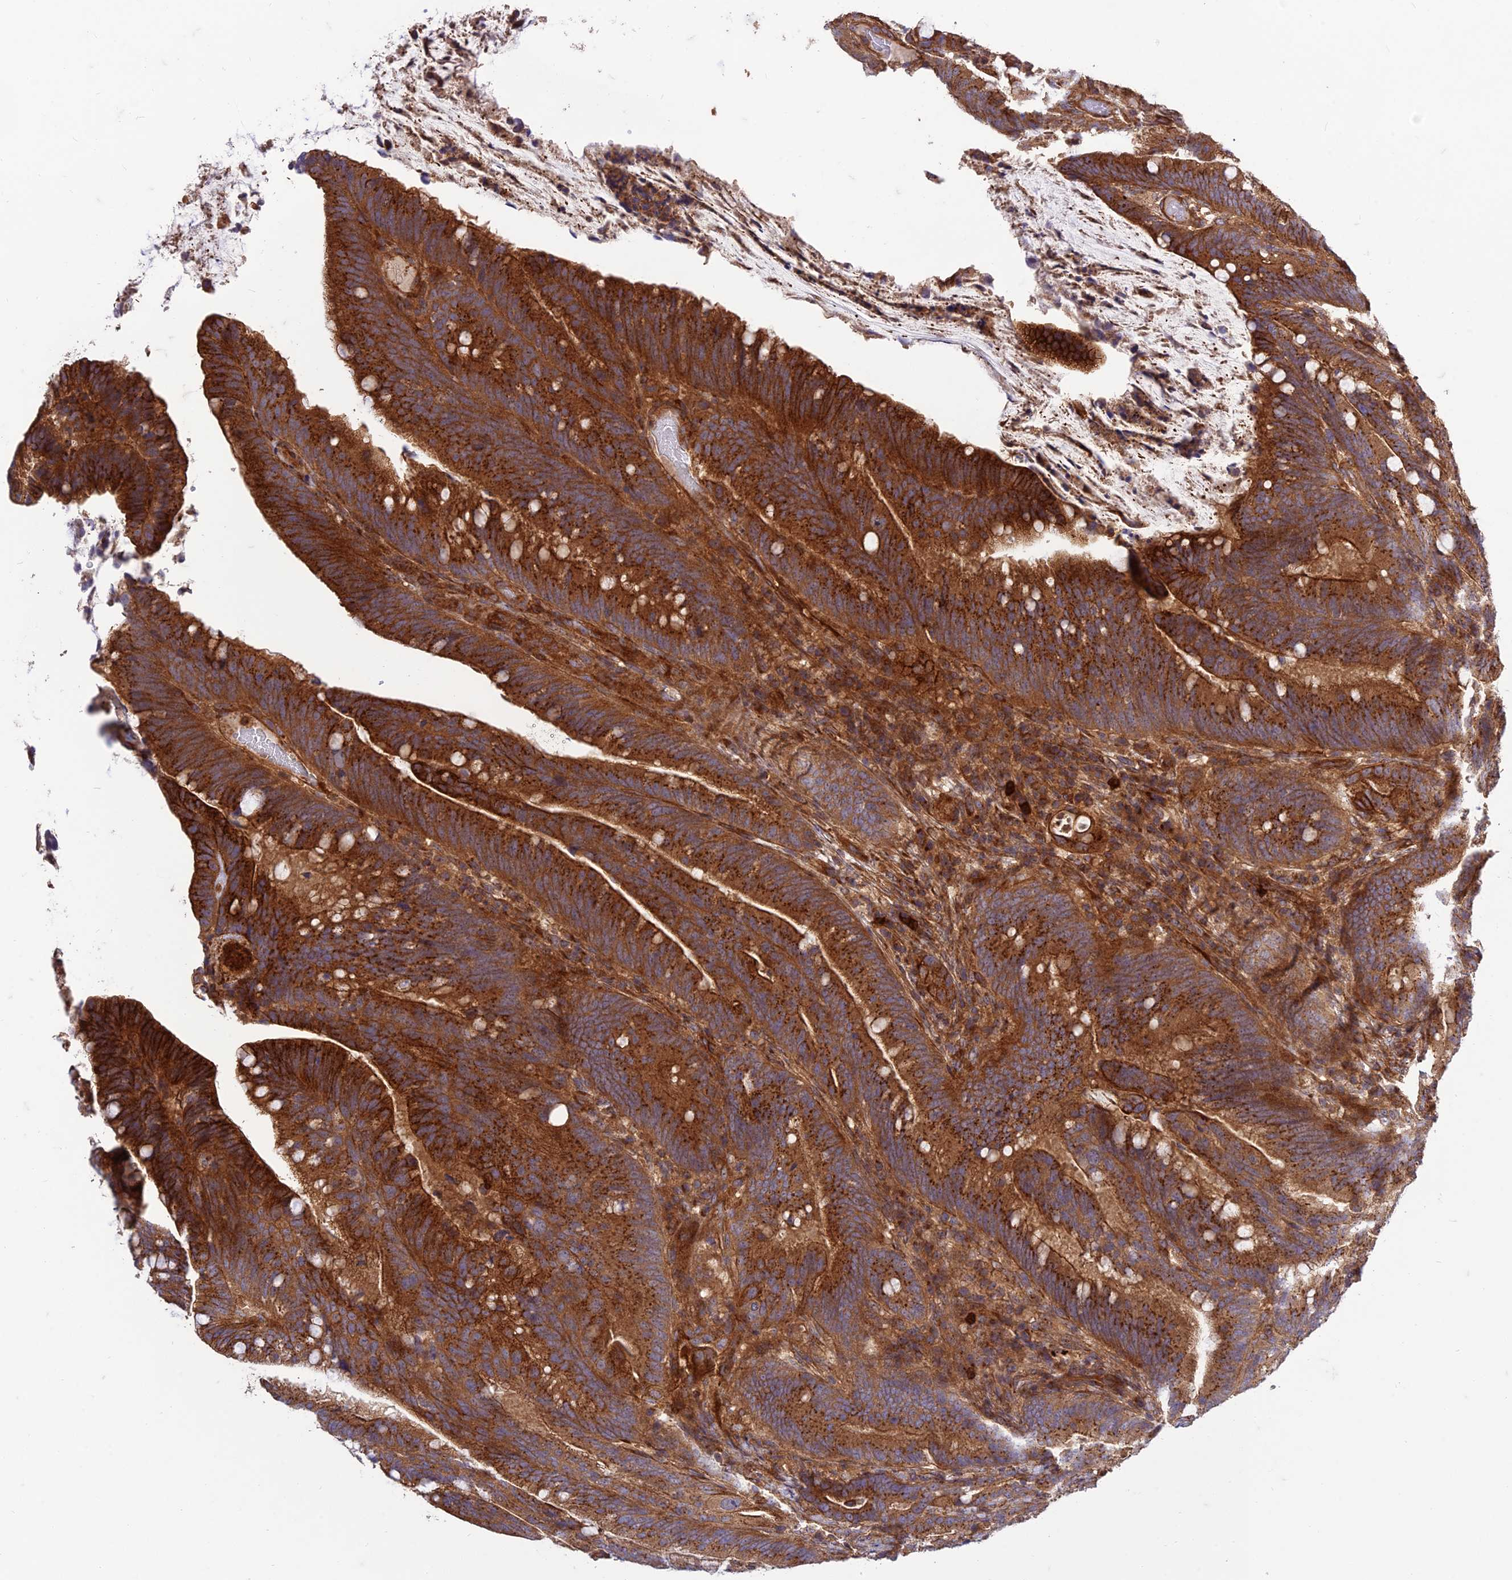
{"staining": {"intensity": "strong", "quantity": ">75%", "location": "cytoplasmic/membranous"}, "tissue": "colorectal cancer", "cell_type": "Tumor cells", "image_type": "cancer", "snomed": [{"axis": "morphology", "description": "Adenocarcinoma, NOS"}, {"axis": "topography", "description": "Colon"}], "caption": "Tumor cells exhibit high levels of strong cytoplasmic/membranous expression in about >75% of cells in colorectal cancer (adenocarcinoma).", "gene": "TMEM131L", "patient": {"sex": "female", "age": 66}}